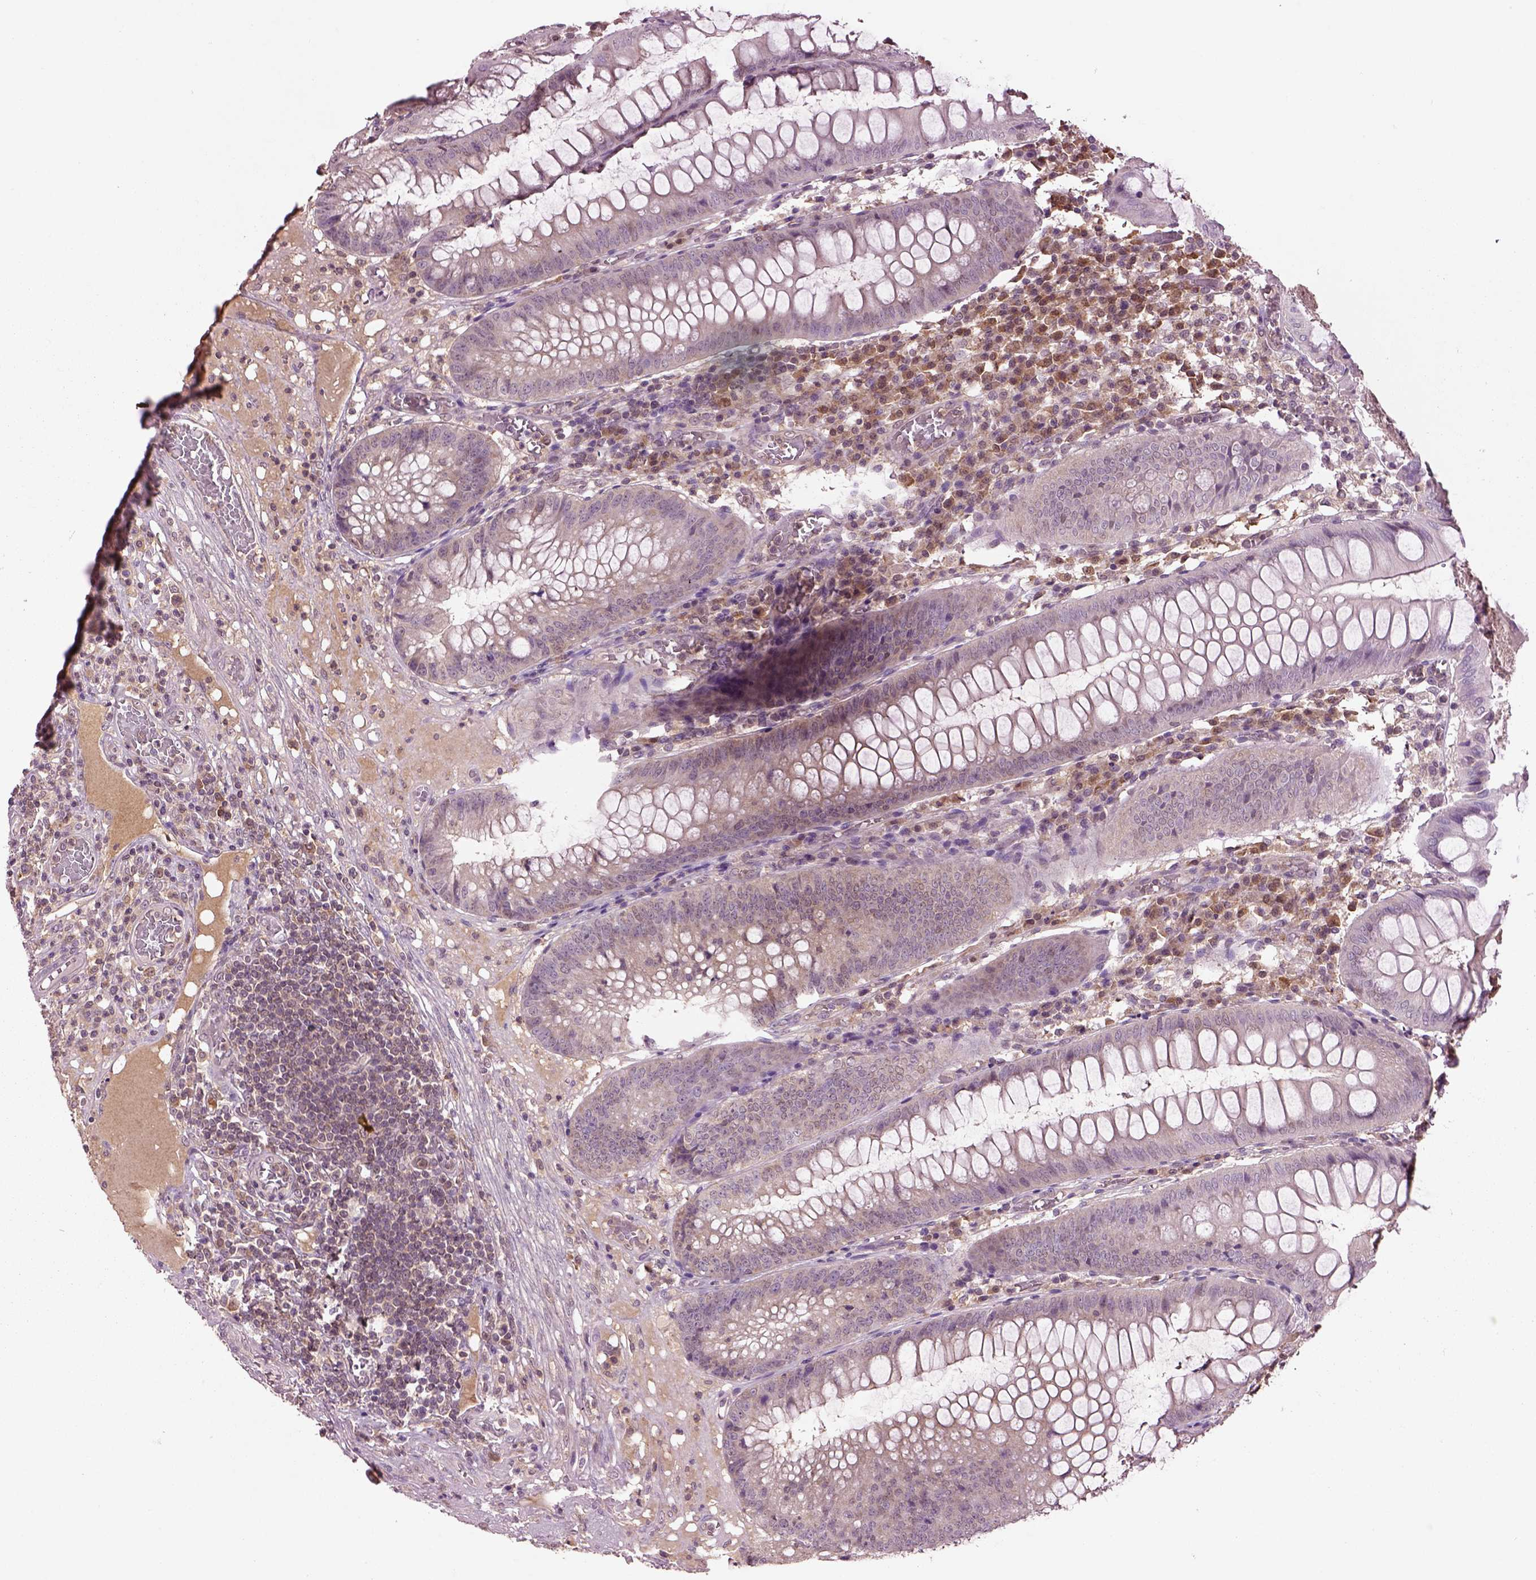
{"staining": {"intensity": "negative", "quantity": "none", "location": "none"}, "tissue": "appendix", "cell_type": "Glandular cells", "image_type": "normal", "snomed": [{"axis": "morphology", "description": "Normal tissue, NOS"}, {"axis": "morphology", "description": "Inflammation, NOS"}, {"axis": "topography", "description": "Appendix"}], "caption": "The photomicrograph shows no significant expression in glandular cells of appendix. (DAB IHC with hematoxylin counter stain).", "gene": "MDP1", "patient": {"sex": "male", "age": 16}}